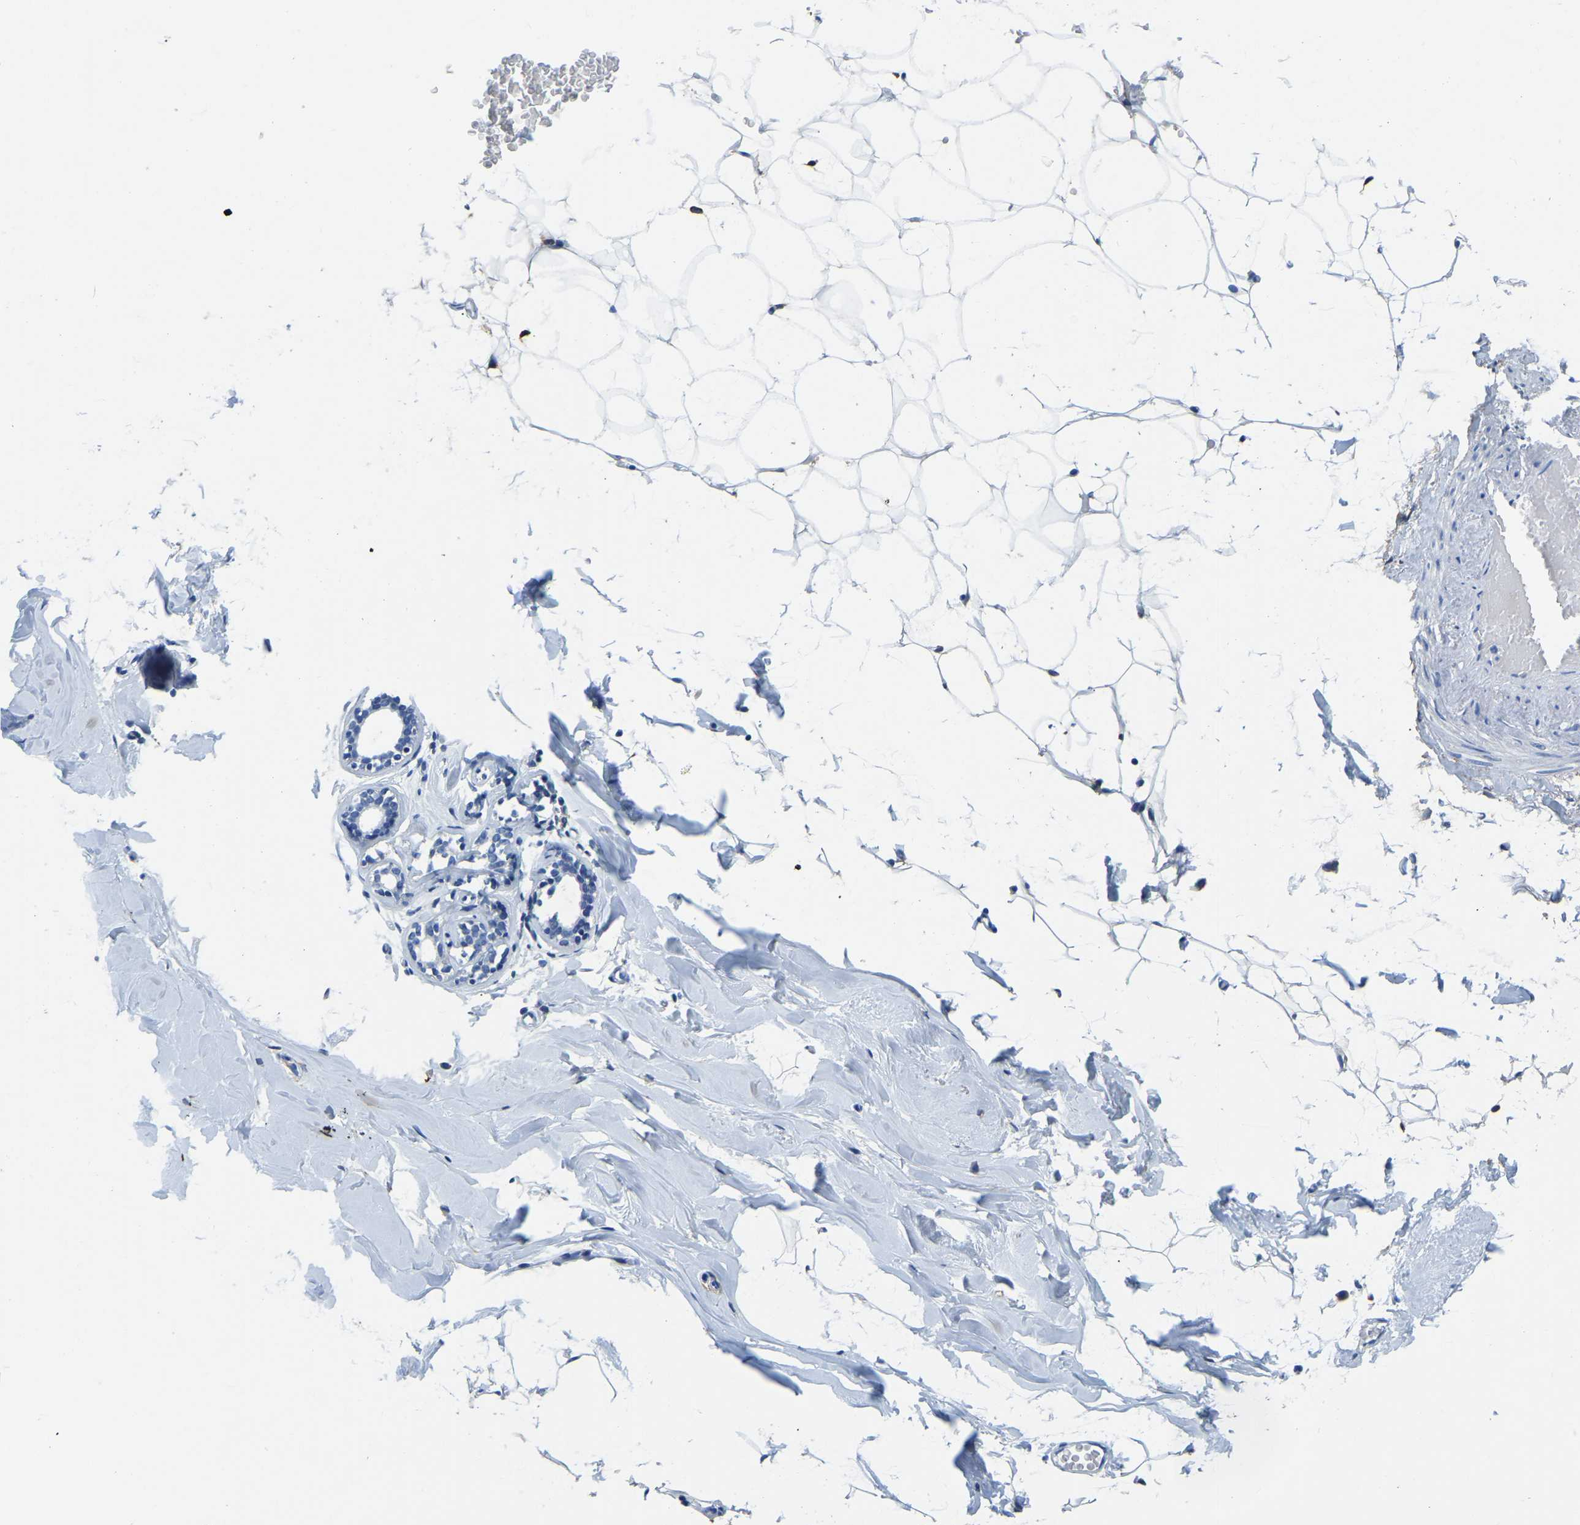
{"staining": {"intensity": "negative", "quantity": "none", "location": "none"}, "tissue": "adipose tissue", "cell_type": "Adipocytes", "image_type": "normal", "snomed": [{"axis": "morphology", "description": "Normal tissue, NOS"}, {"axis": "topography", "description": "Breast"}, {"axis": "topography", "description": "Soft tissue"}], "caption": "DAB immunohistochemical staining of unremarkable adipose tissue displays no significant expression in adipocytes.", "gene": "ZDHHC13", "patient": {"sex": "female", "age": 75}}